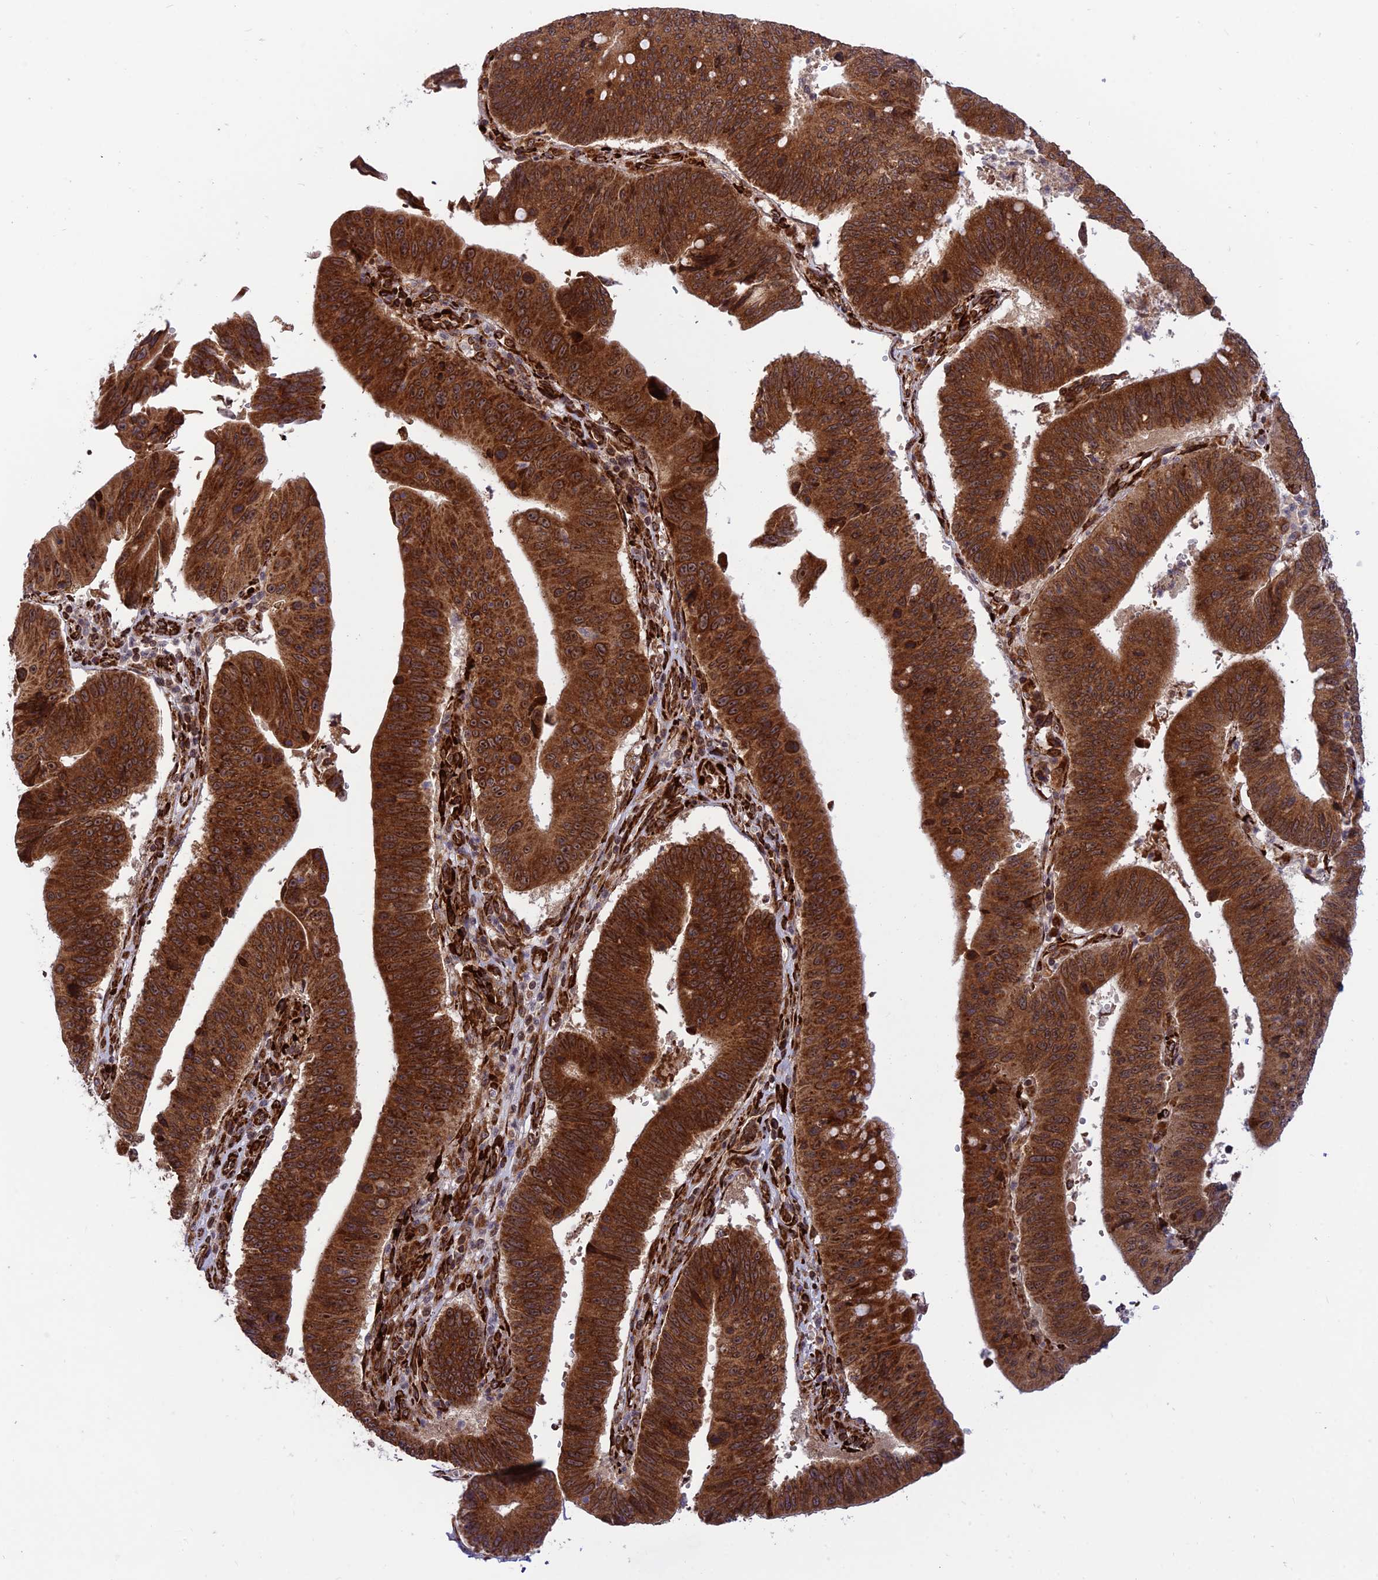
{"staining": {"intensity": "strong", "quantity": ">75%", "location": "cytoplasmic/membranous,nuclear"}, "tissue": "stomach cancer", "cell_type": "Tumor cells", "image_type": "cancer", "snomed": [{"axis": "morphology", "description": "Adenocarcinoma, NOS"}, {"axis": "topography", "description": "Stomach"}], "caption": "Adenocarcinoma (stomach) stained with DAB immunohistochemistry (IHC) exhibits high levels of strong cytoplasmic/membranous and nuclear expression in approximately >75% of tumor cells. (brown staining indicates protein expression, while blue staining denotes nuclei).", "gene": "CRTAP", "patient": {"sex": "male", "age": 59}}